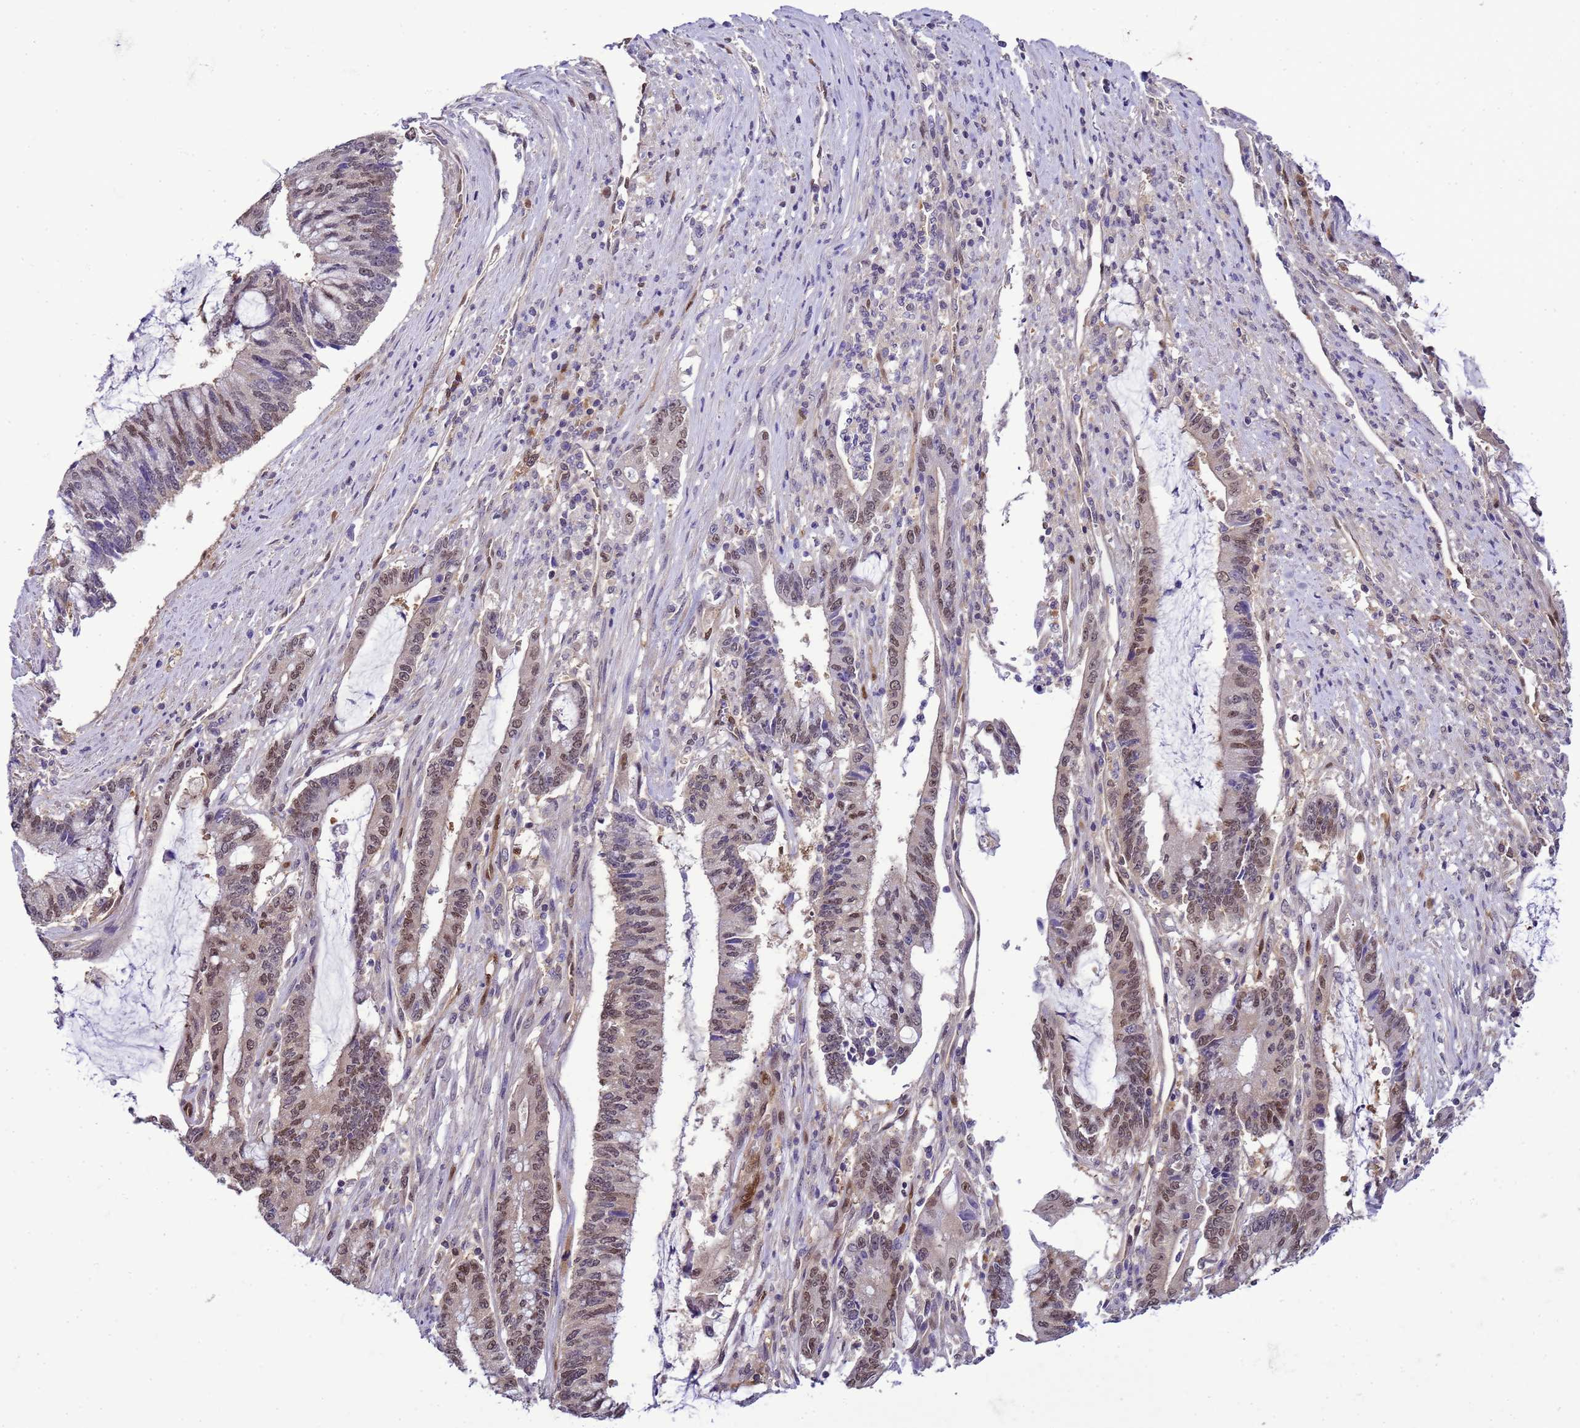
{"staining": {"intensity": "moderate", "quantity": "25%-75%", "location": "nuclear"}, "tissue": "pancreatic cancer", "cell_type": "Tumor cells", "image_type": "cancer", "snomed": [{"axis": "morphology", "description": "Adenocarcinoma, NOS"}, {"axis": "topography", "description": "Pancreas"}], "caption": "Pancreatic adenocarcinoma stained with a protein marker exhibits moderate staining in tumor cells.", "gene": "DDI2", "patient": {"sex": "female", "age": 50}}